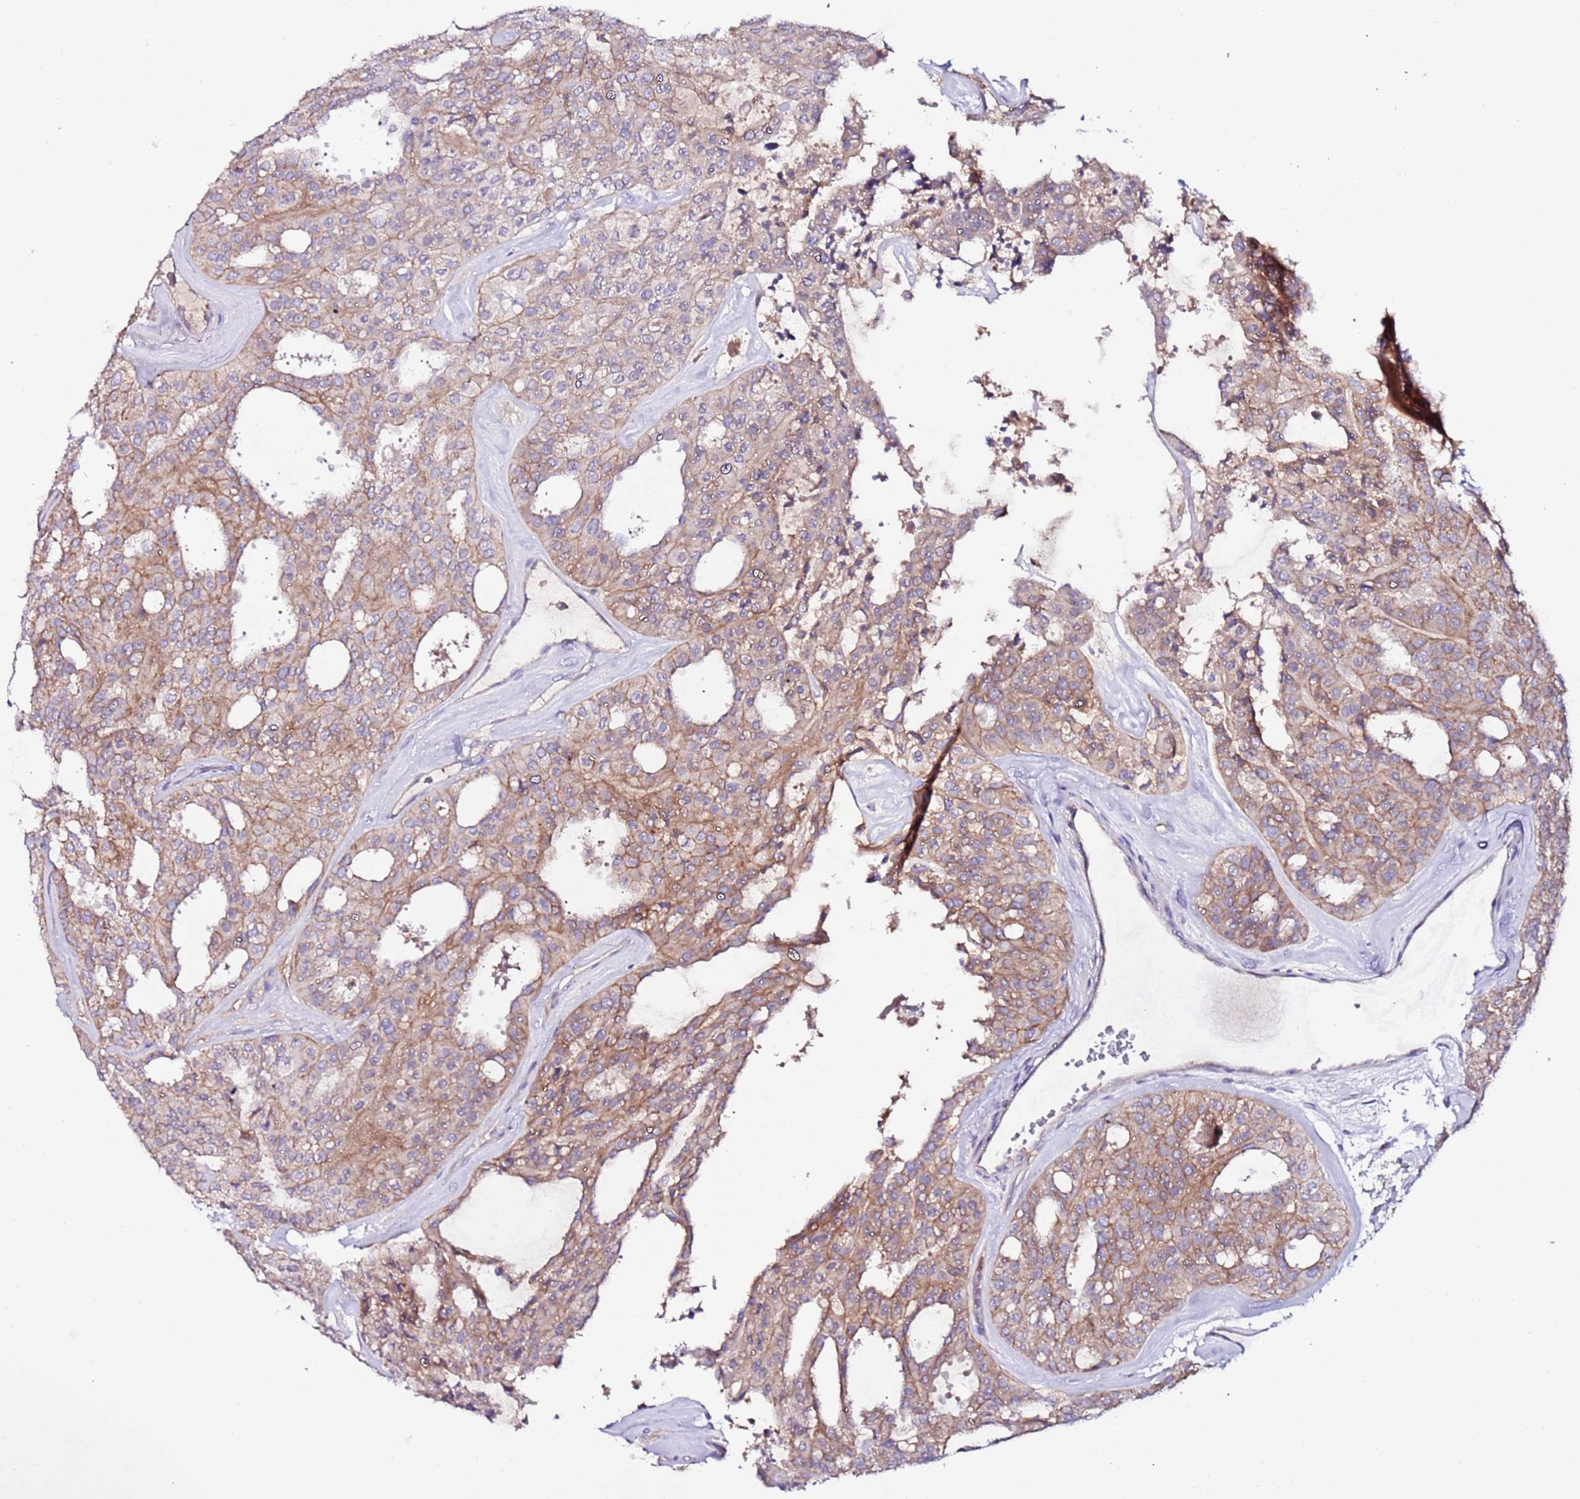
{"staining": {"intensity": "moderate", "quantity": ">75%", "location": "cytoplasmic/membranous"}, "tissue": "thyroid cancer", "cell_type": "Tumor cells", "image_type": "cancer", "snomed": [{"axis": "morphology", "description": "Follicular adenoma carcinoma, NOS"}, {"axis": "topography", "description": "Thyroid gland"}], "caption": "Immunohistochemical staining of human thyroid cancer exhibits medium levels of moderate cytoplasmic/membranous protein expression in approximately >75% of tumor cells. The staining was performed using DAB to visualize the protein expression in brown, while the nuclei were stained in blue with hematoxylin (Magnification: 20x).", "gene": "FLVCR1", "patient": {"sex": "male", "age": 75}}